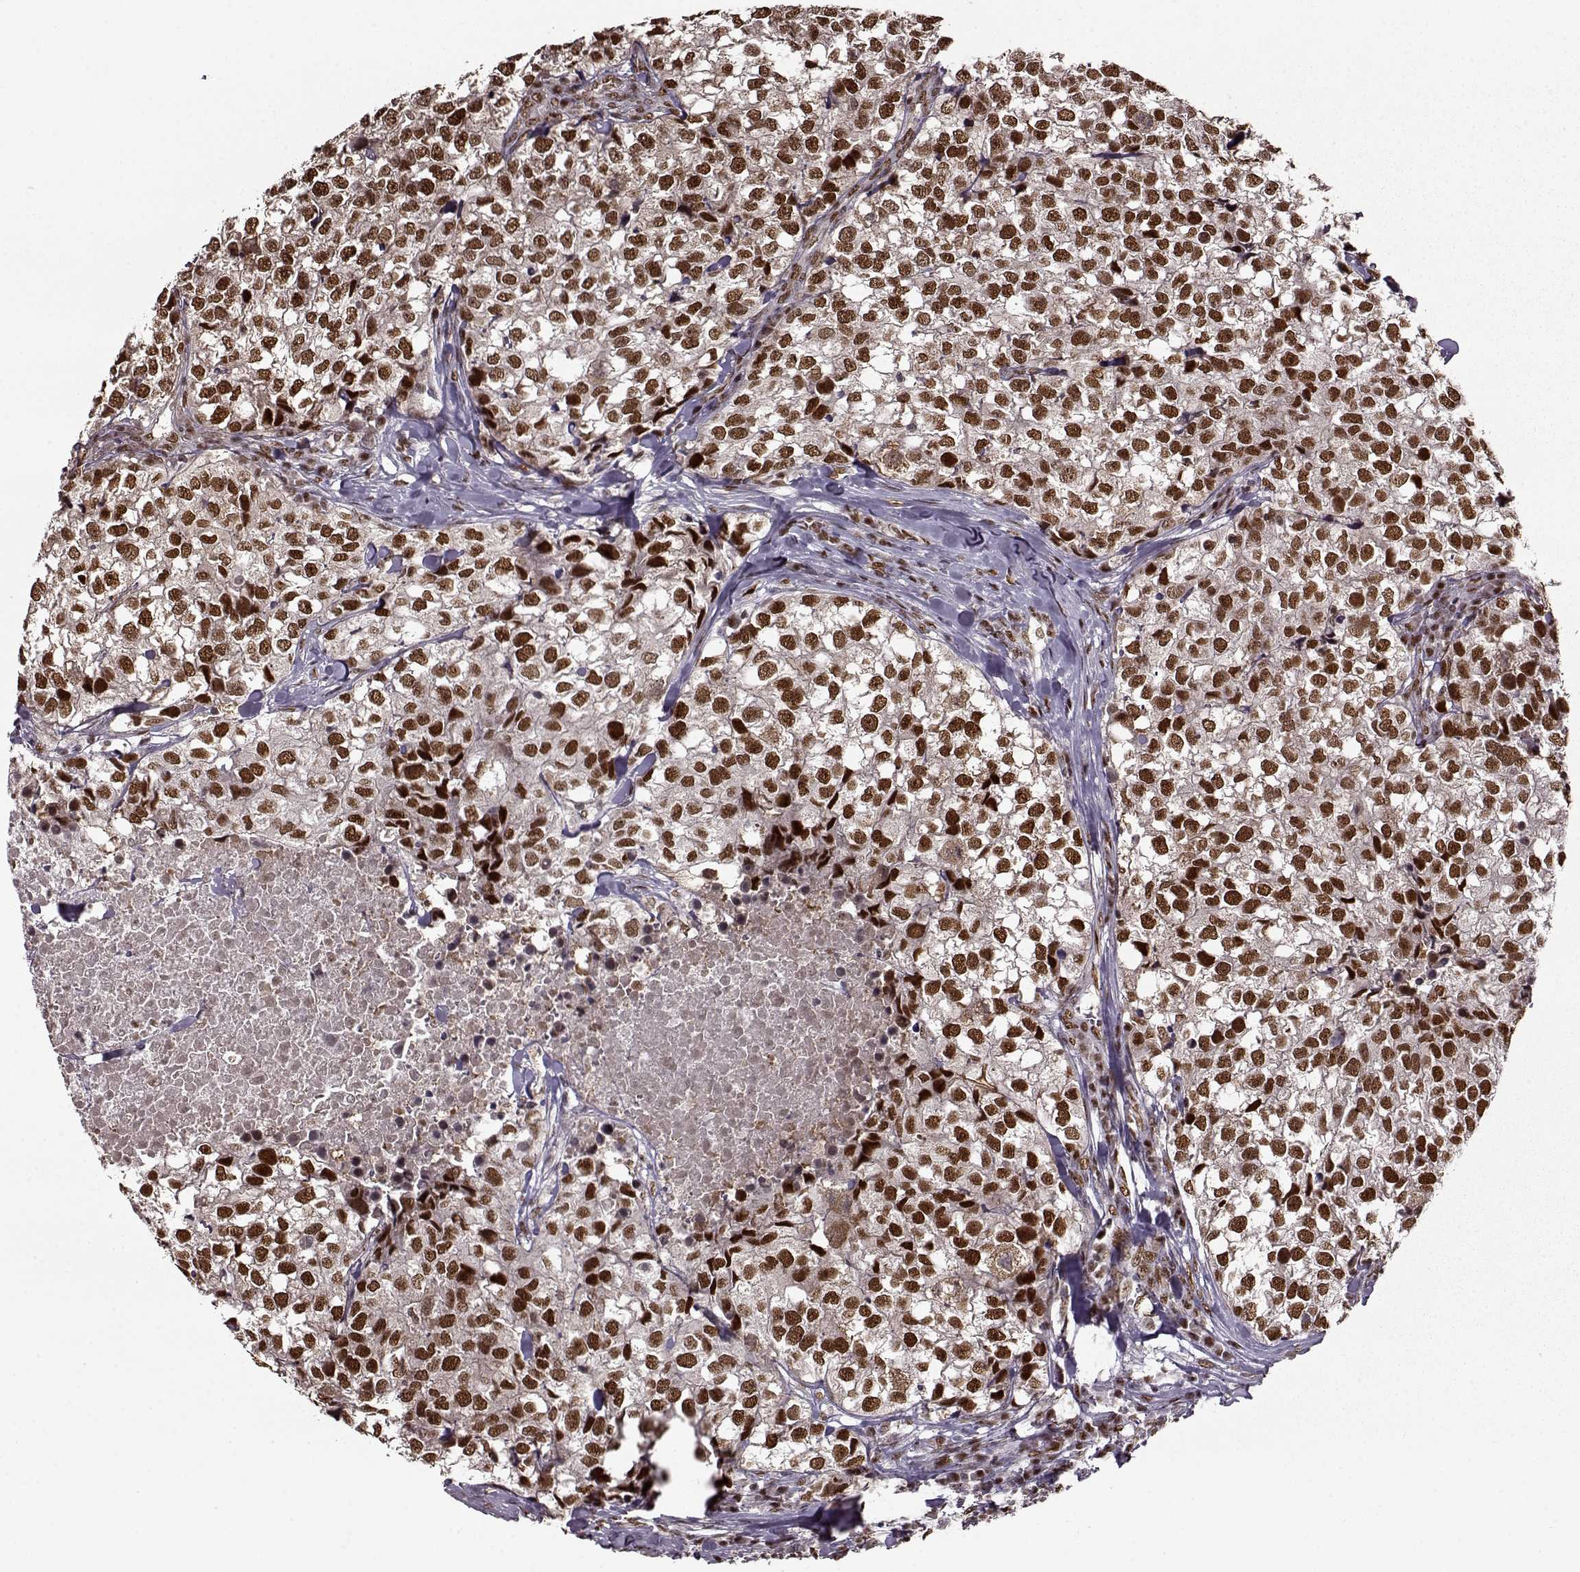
{"staining": {"intensity": "strong", "quantity": ">75%", "location": "nuclear"}, "tissue": "breast cancer", "cell_type": "Tumor cells", "image_type": "cancer", "snomed": [{"axis": "morphology", "description": "Duct carcinoma"}, {"axis": "topography", "description": "Breast"}], "caption": "DAB immunohistochemical staining of human breast cancer (intraductal carcinoma) reveals strong nuclear protein expression in approximately >75% of tumor cells.", "gene": "FTO", "patient": {"sex": "female", "age": 30}}